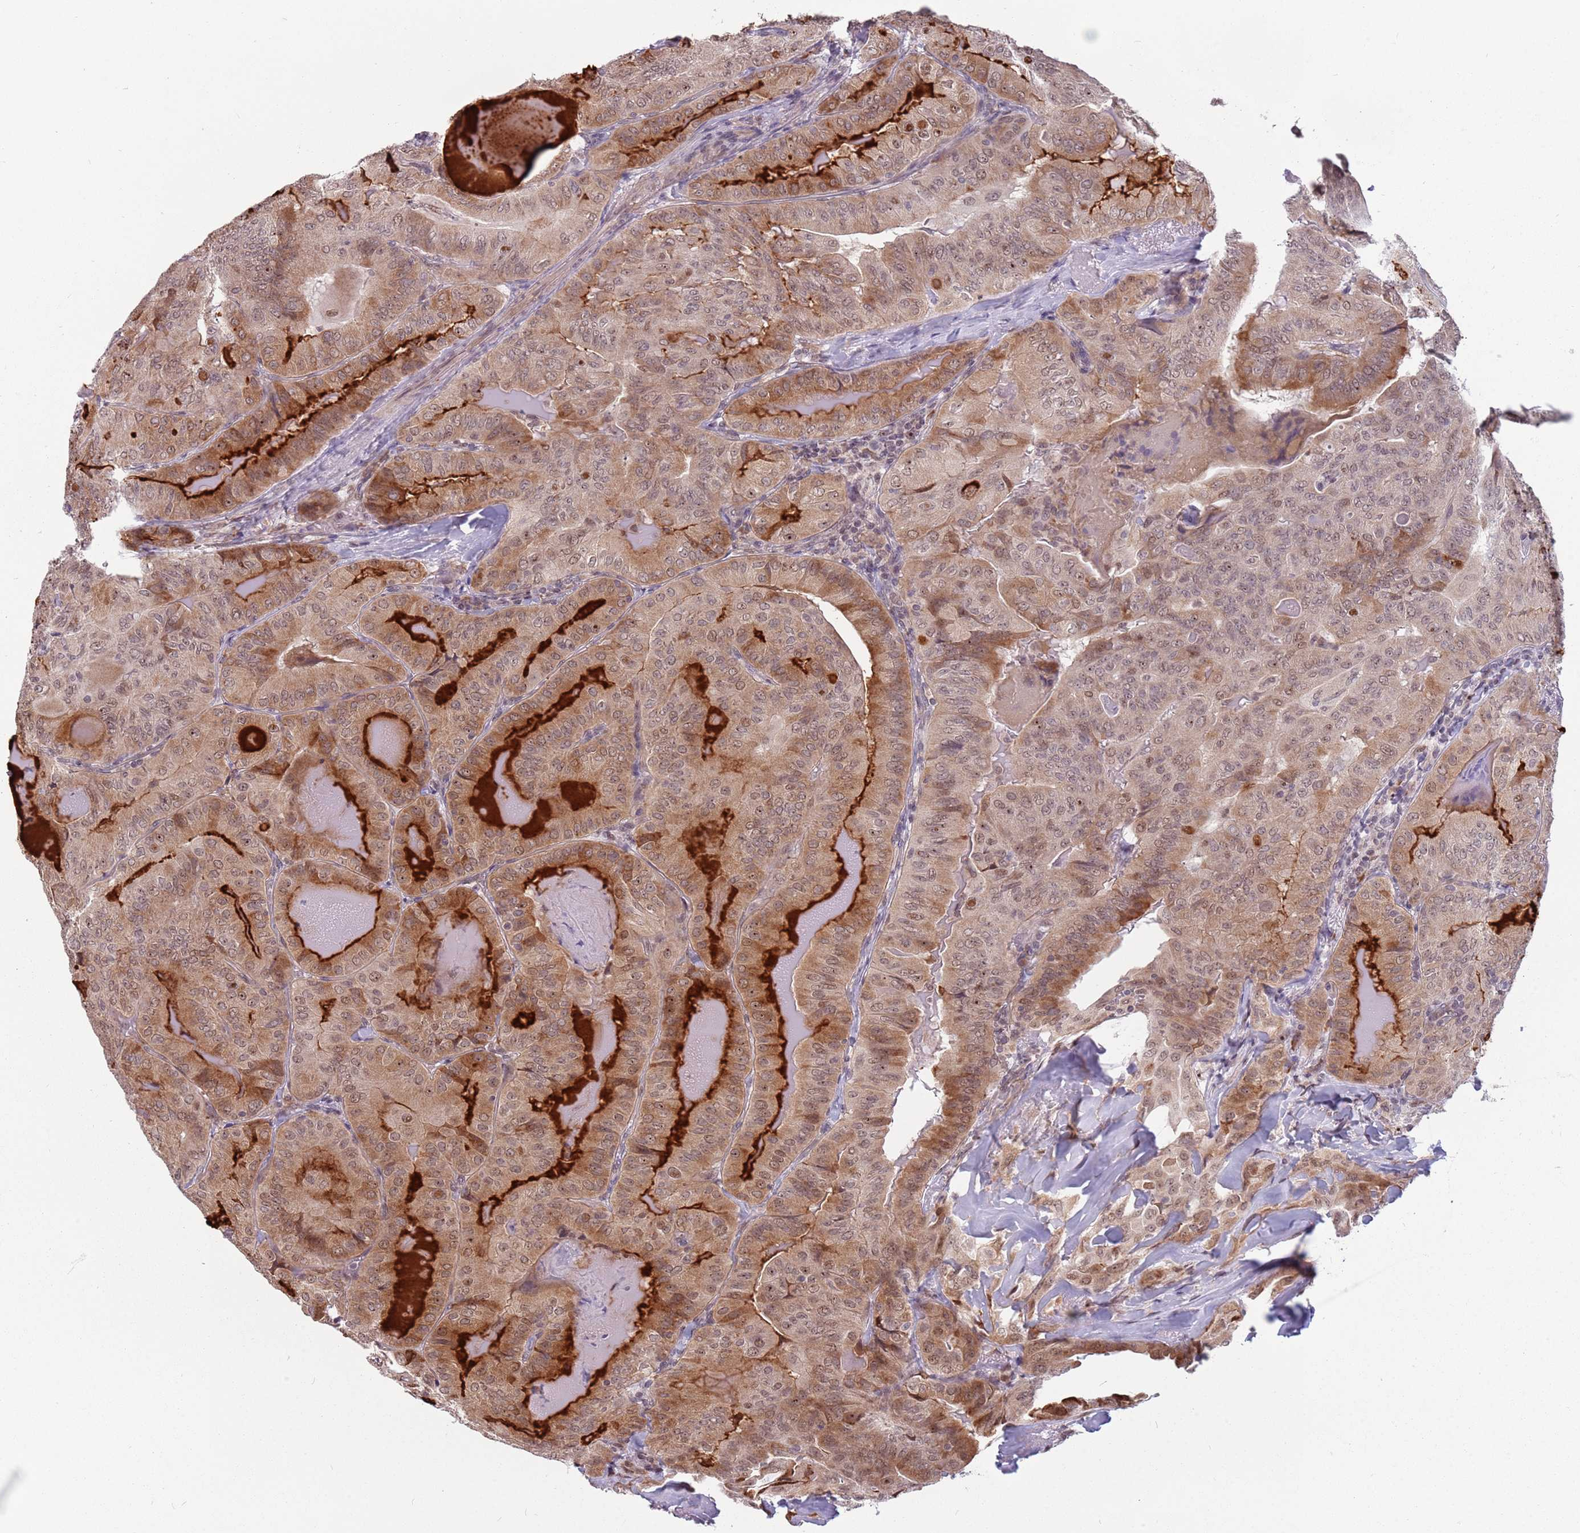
{"staining": {"intensity": "moderate", "quantity": ">75%", "location": "cytoplasmic/membranous,nuclear"}, "tissue": "thyroid cancer", "cell_type": "Tumor cells", "image_type": "cancer", "snomed": [{"axis": "morphology", "description": "Papillary adenocarcinoma, NOS"}, {"axis": "topography", "description": "Thyroid gland"}], "caption": "IHC of thyroid papillary adenocarcinoma shows medium levels of moderate cytoplasmic/membranous and nuclear staining in about >75% of tumor cells. The staining was performed using DAB (3,3'-diaminobenzidine) to visualize the protein expression in brown, while the nuclei were stained in blue with hematoxylin (Magnification: 20x).", "gene": "BARD1", "patient": {"sex": "female", "age": 68}}